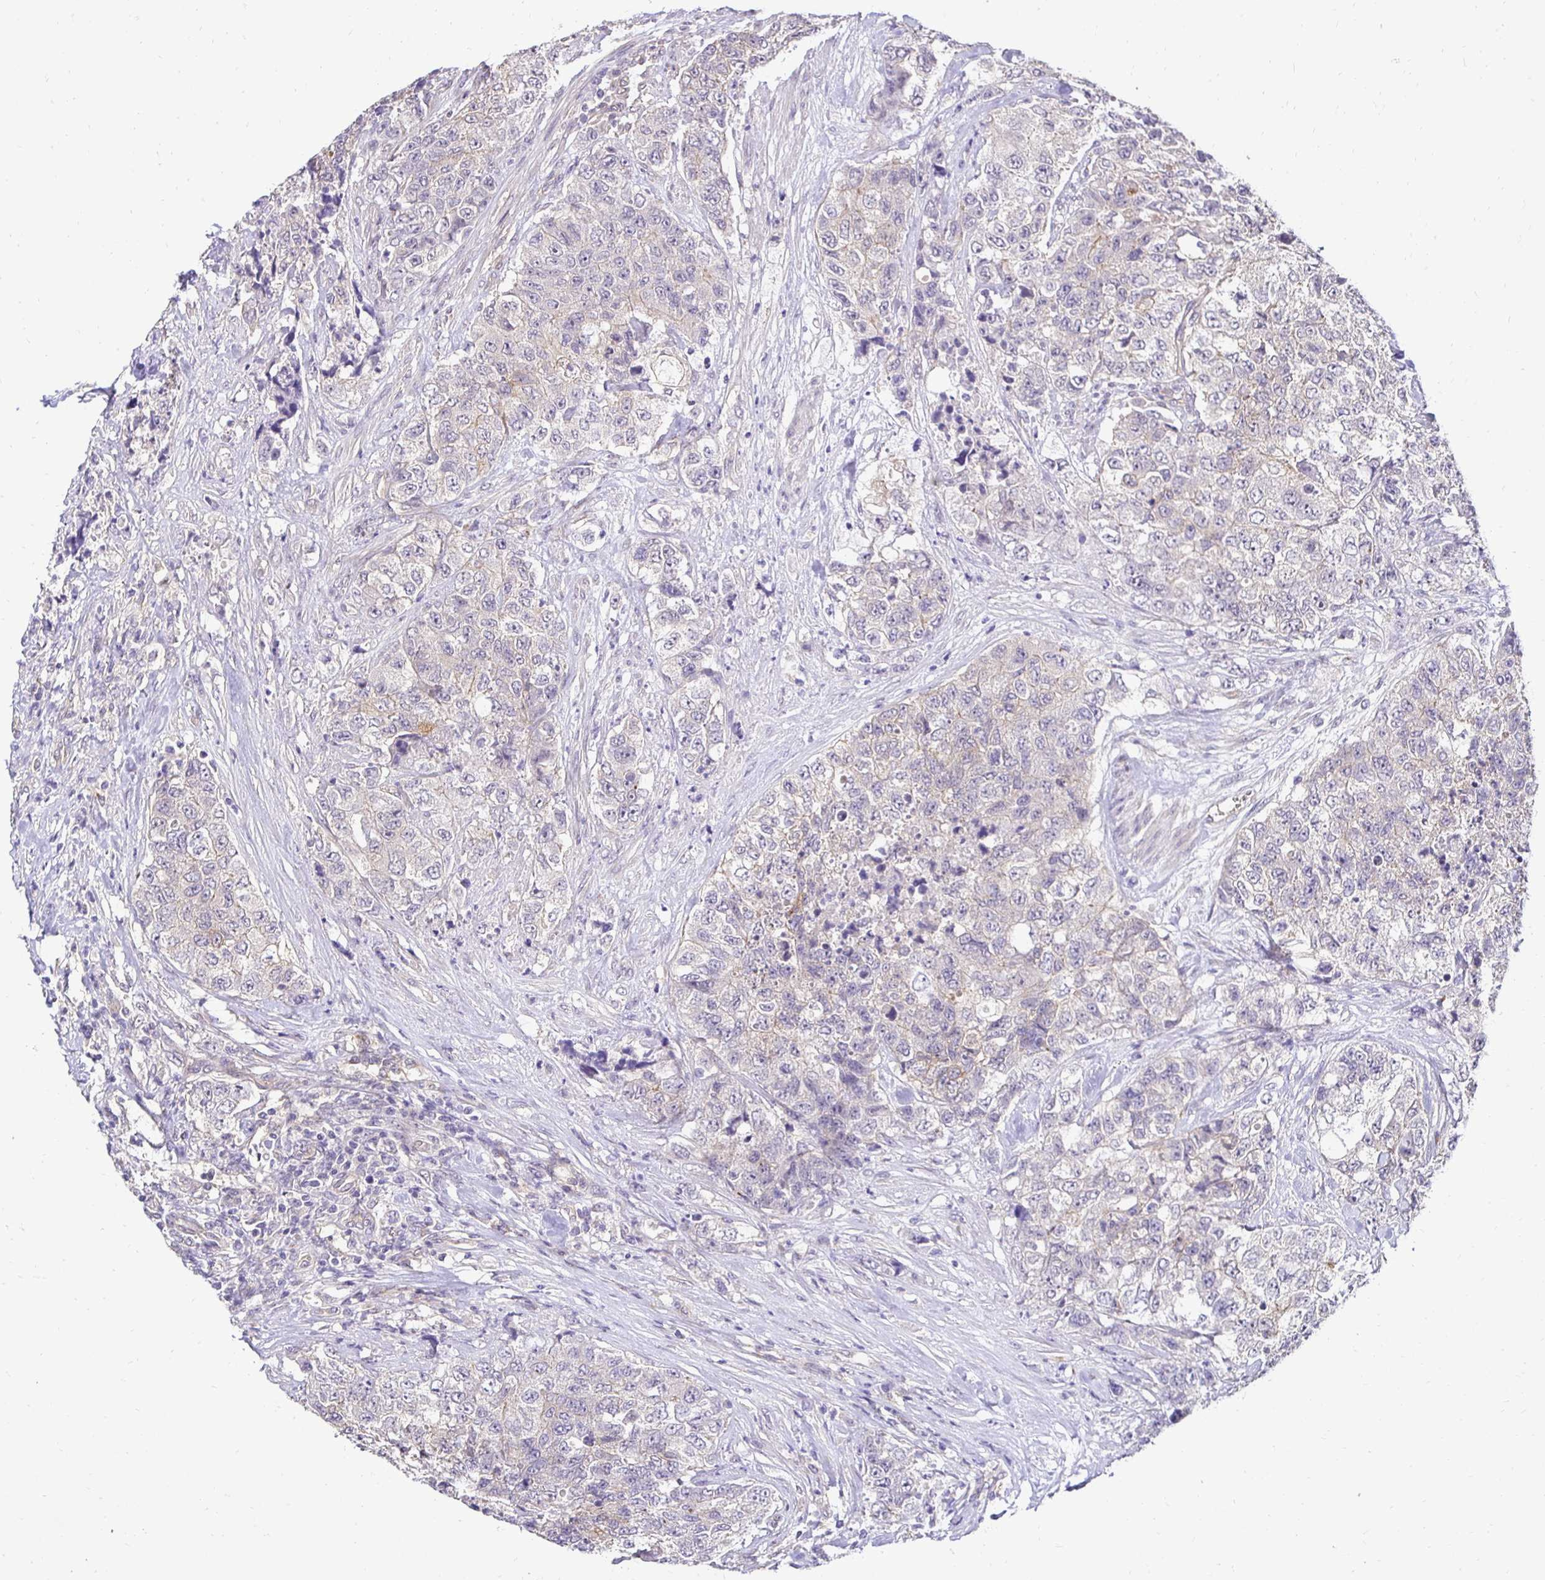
{"staining": {"intensity": "negative", "quantity": "none", "location": "none"}, "tissue": "urothelial cancer", "cell_type": "Tumor cells", "image_type": "cancer", "snomed": [{"axis": "morphology", "description": "Urothelial carcinoma, High grade"}, {"axis": "topography", "description": "Urinary bladder"}], "caption": "High magnification brightfield microscopy of urothelial carcinoma (high-grade) stained with DAB (brown) and counterstained with hematoxylin (blue): tumor cells show no significant staining.", "gene": "SLC9A1", "patient": {"sex": "female", "age": 78}}